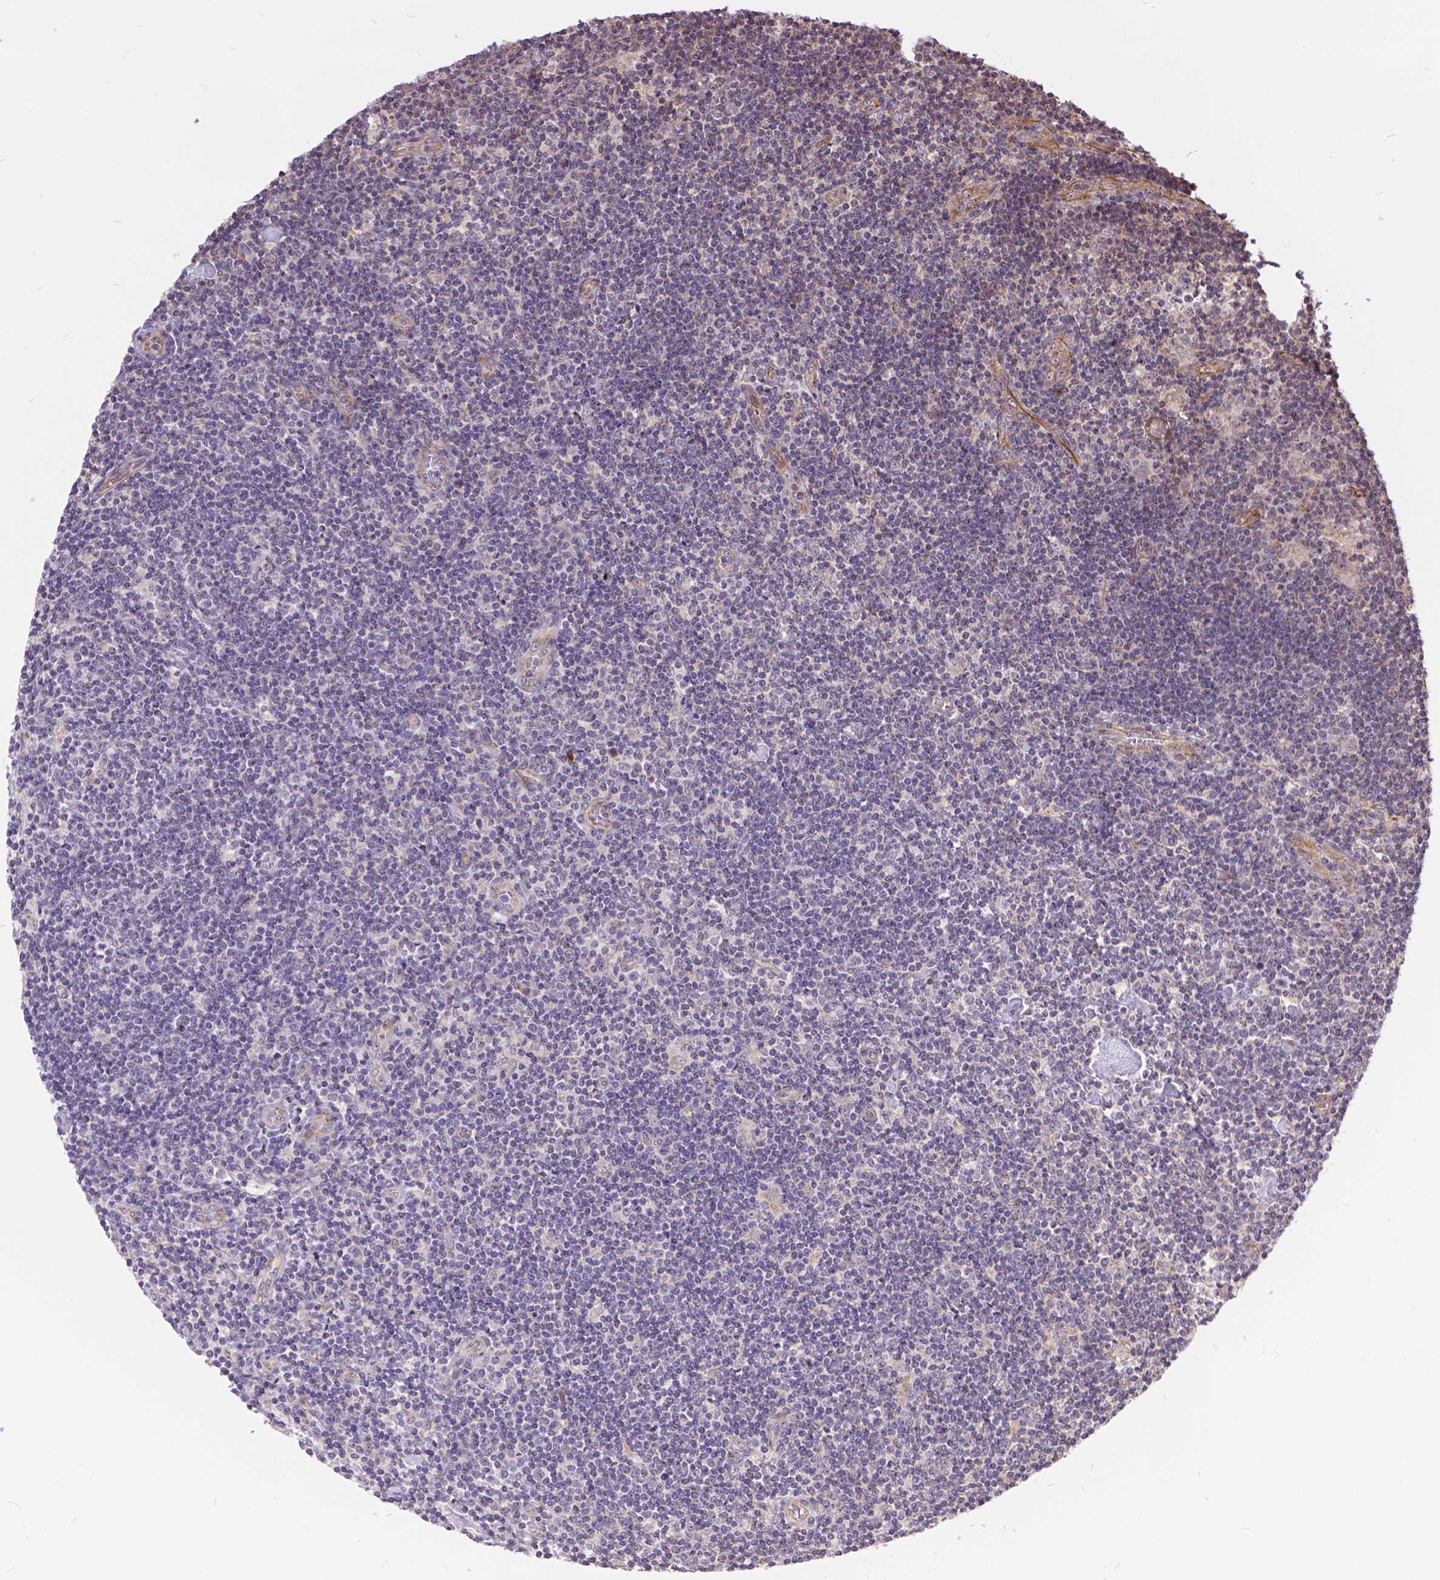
{"staining": {"intensity": "negative", "quantity": "none", "location": "none"}, "tissue": "lymphoma", "cell_type": "Tumor cells", "image_type": "cancer", "snomed": [{"axis": "morphology", "description": "Hodgkin's disease, NOS"}, {"axis": "topography", "description": "Lymph node"}], "caption": "Immunohistochemistry photomicrograph of lymphoma stained for a protein (brown), which exhibits no positivity in tumor cells.", "gene": "TMEM135", "patient": {"sex": "male", "age": 40}}